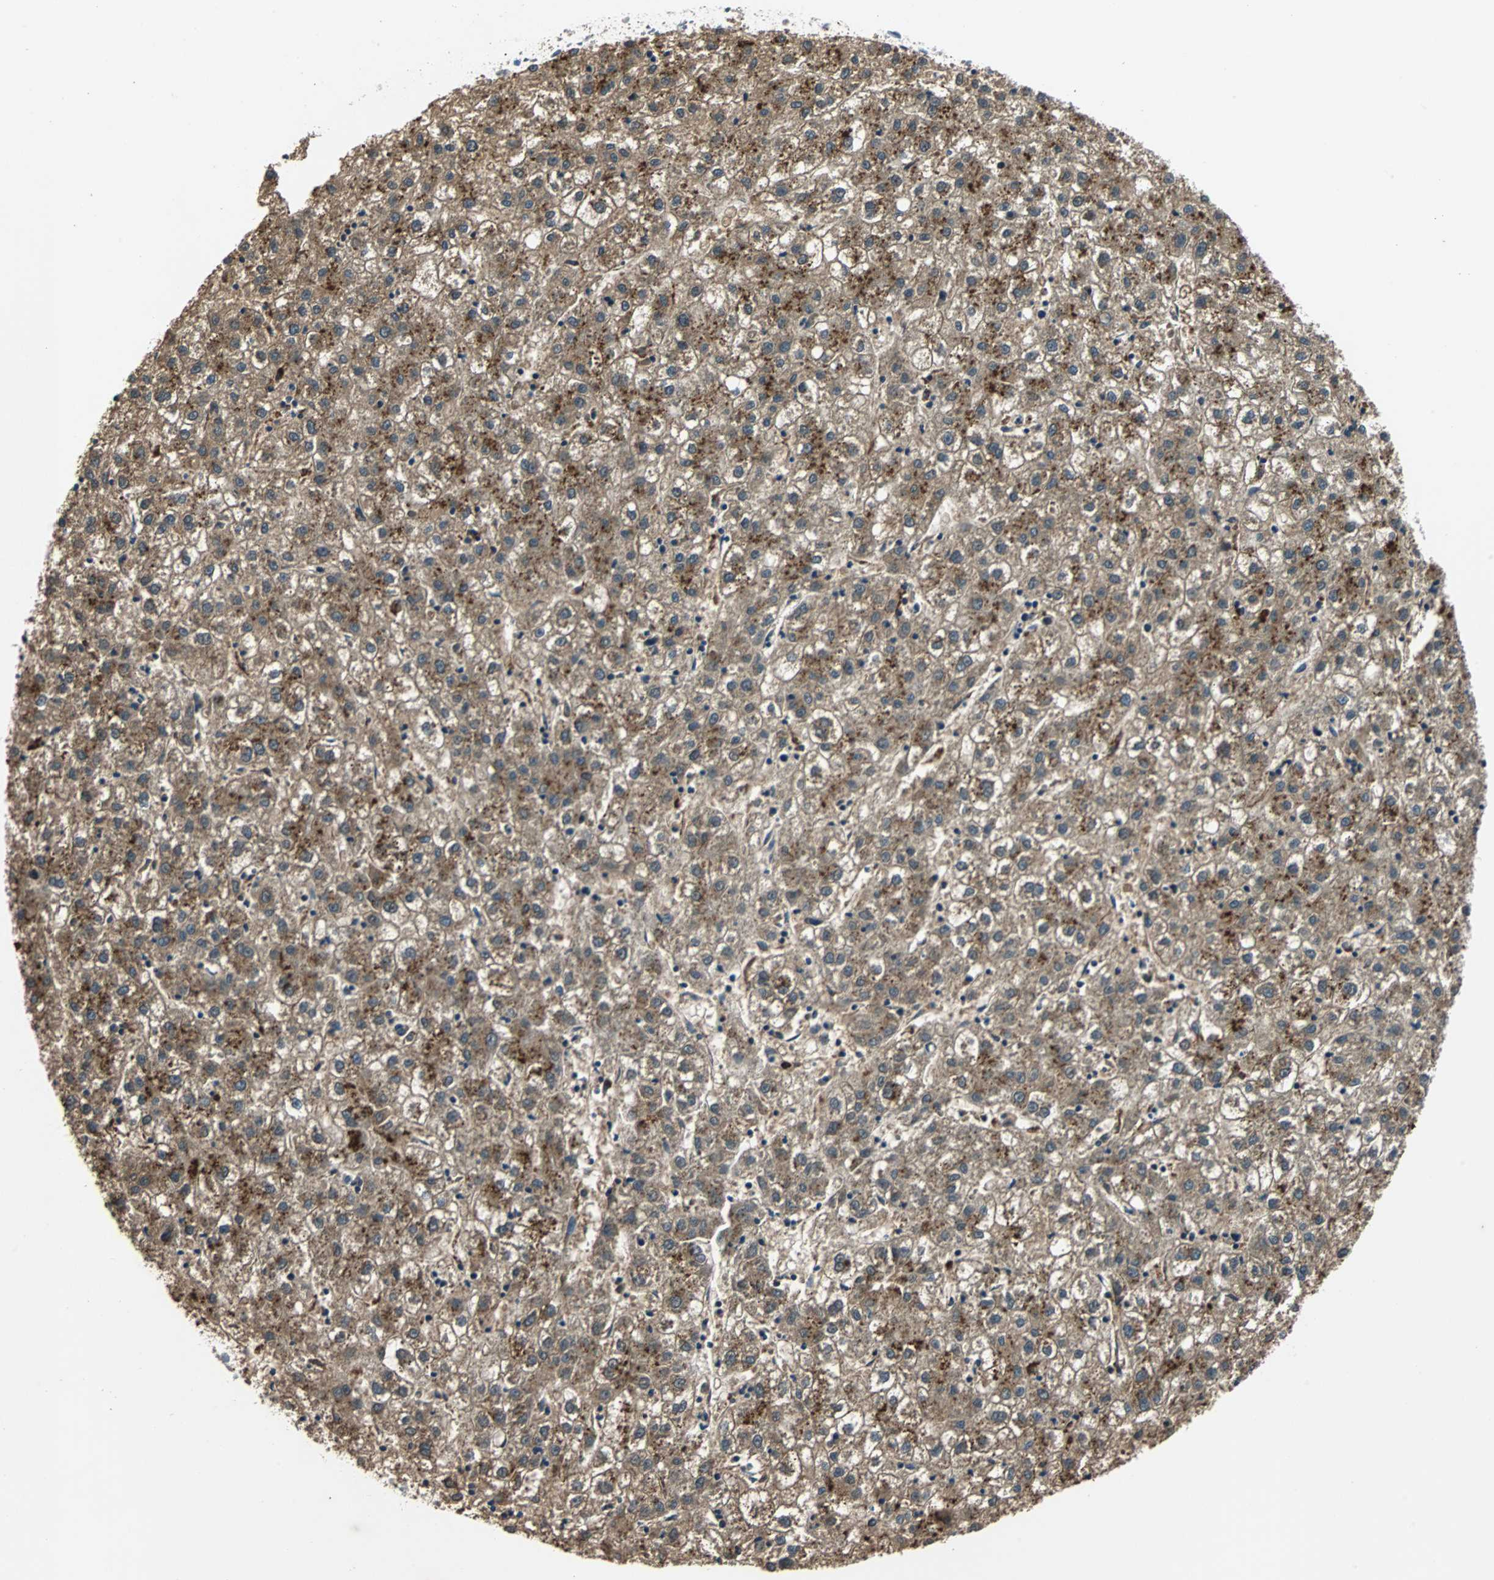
{"staining": {"intensity": "moderate", "quantity": ">75%", "location": "cytoplasmic/membranous"}, "tissue": "liver cancer", "cell_type": "Tumor cells", "image_type": "cancer", "snomed": [{"axis": "morphology", "description": "Carcinoma, Hepatocellular, NOS"}, {"axis": "topography", "description": "Liver"}], "caption": "Human liver cancer (hepatocellular carcinoma) stained with a protein marker displays moderate staining in tumor cells.", "gene": "HLX", "patient": {"sex": "male", "age": 72}}